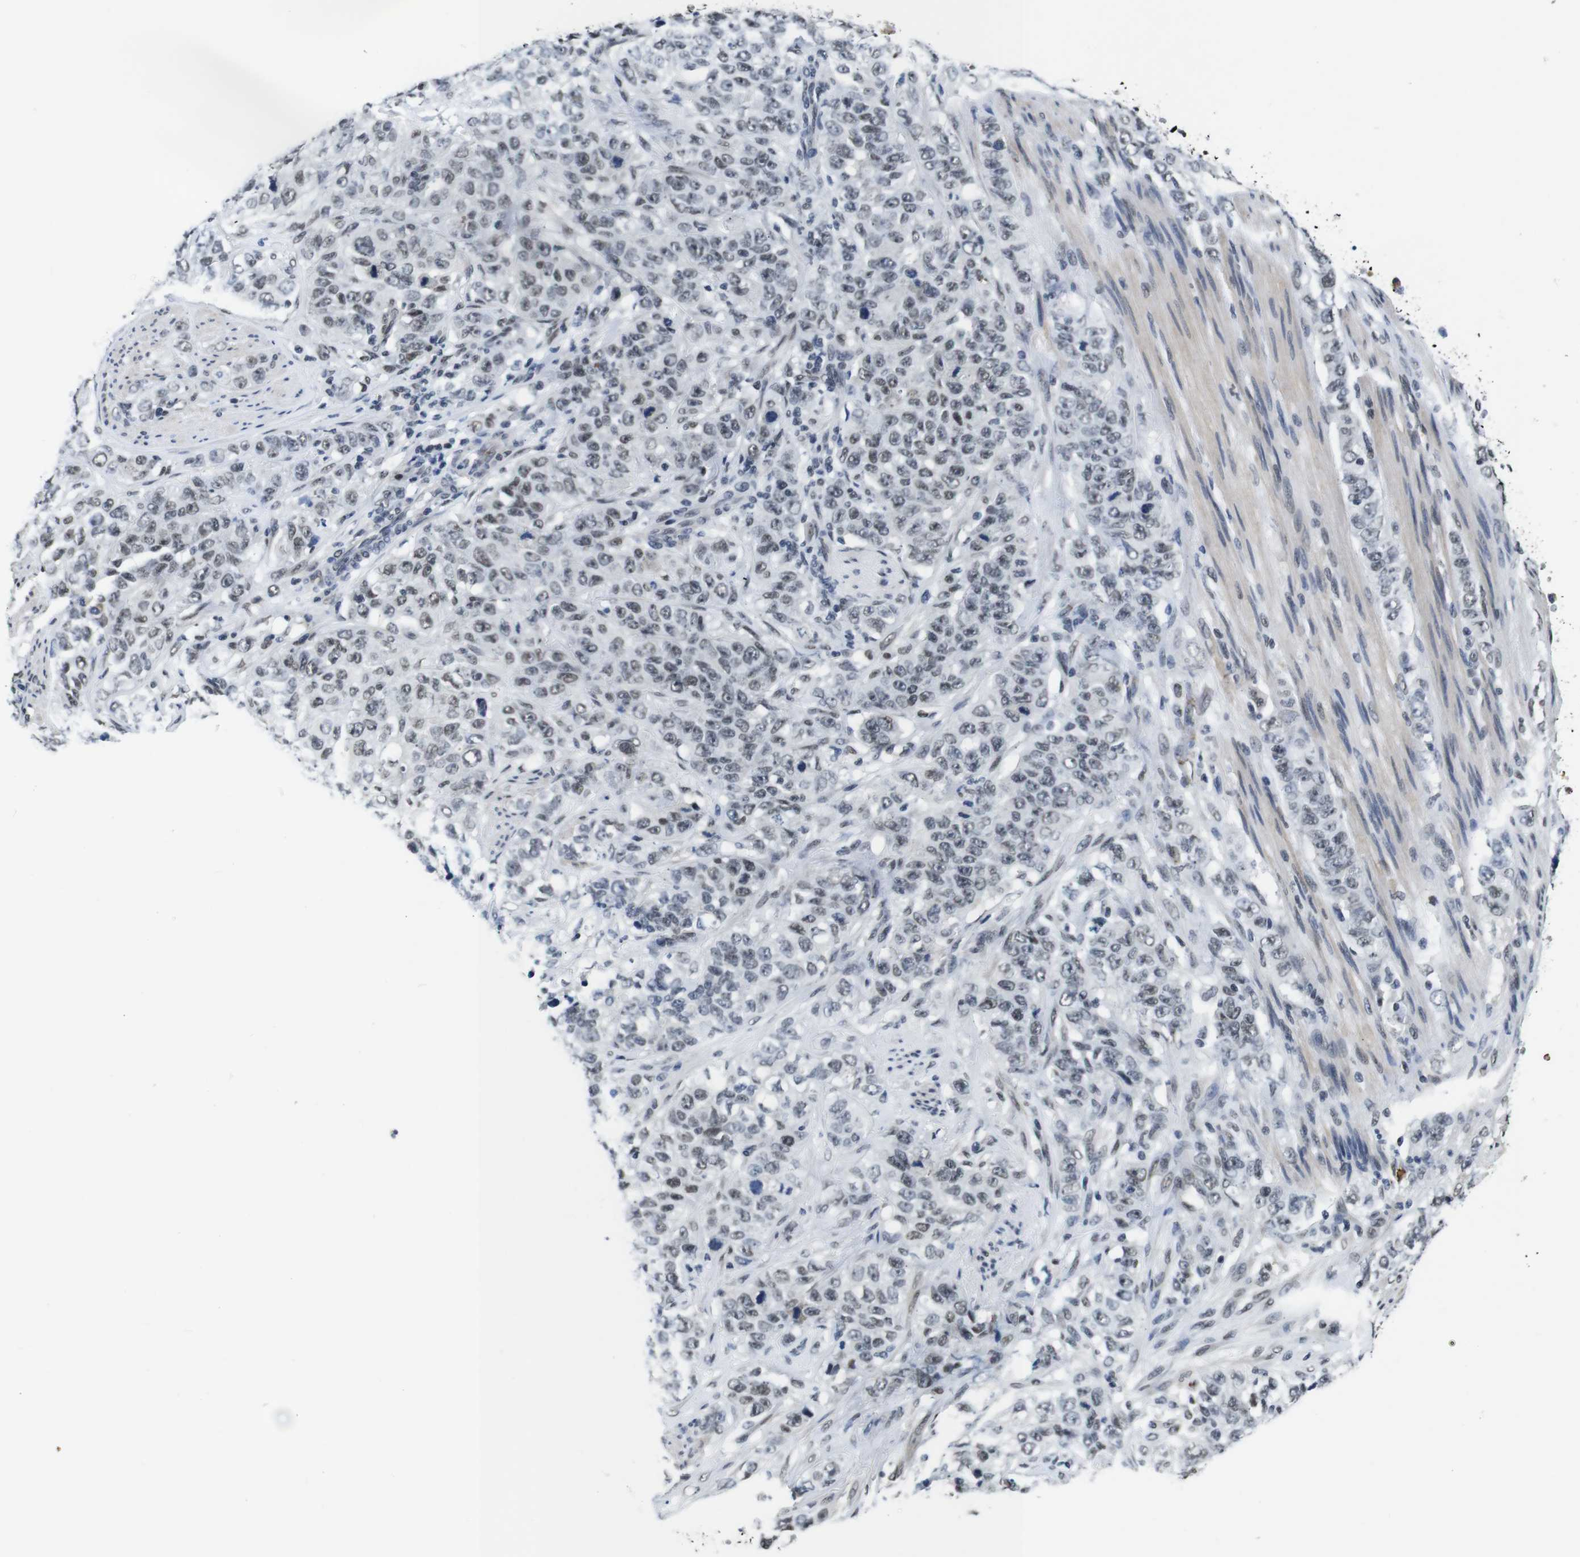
{"staining": {"intensity": "weak", "quantity": "25%-75%", "location": "nuclear"}, "tissue": "stomach cancer", "cell_type": "Tumor cells", "image_type": "cancer", "snomed": [{"axis": "morphology", "description": "Adenocarcinoma, NOS"}, {"axis": "topography", "description": "Stomach"}], "caption": "Immunohistochemical staining of stomach cancer shows low levels of weak nuclear positivity in approximately 25%-75% of tumor cells.", "gene": "ILDR2", "patient": {"sex": "male", "age": 48}}